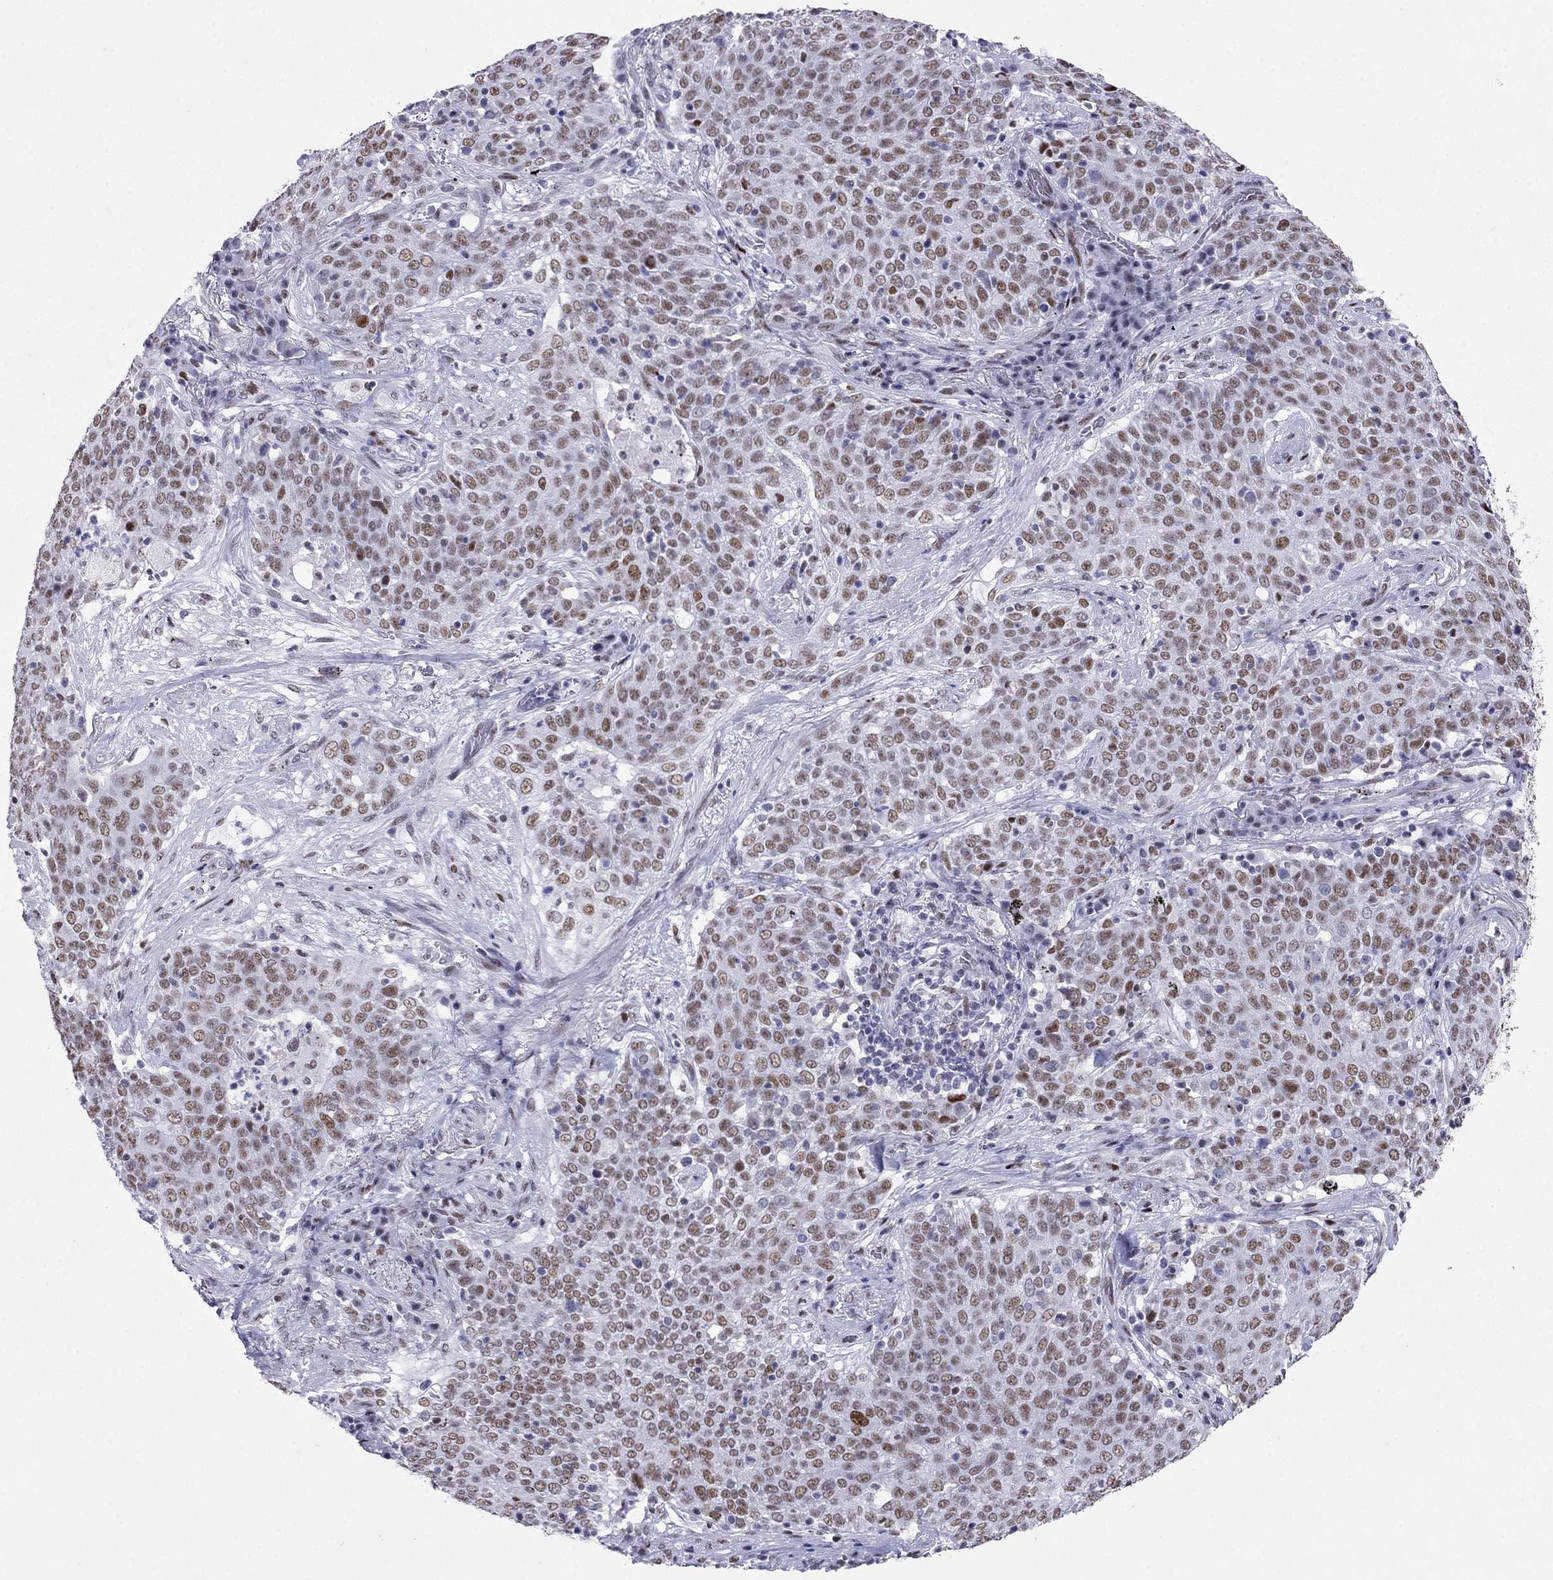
{"staining": {"intensity": "moderate", "quantity": ">75%", "location": "nuclear"}, "tissue": "lung cancer", "cell_type": "Tumor cells", "image_type": "cancer", "snomed": [{"axis": "morphology", "description": "Squamous cell carcinoma, NOS"}, {"axis": "topography", "description": "Lung"}], "caption": "Immunohistochemistry (IHC) micrograph of neoplastic tissue: squamous cell carcinoma (lung) stained using immunohistochemistry (IHC) demonstrates medium levels of moderate protein expression localized specifically in the nuclear of tumor cells, appearing as a nuclear brown color.", "gene": "PPM1G", "patient": {"sex": "male", "age": 82}}